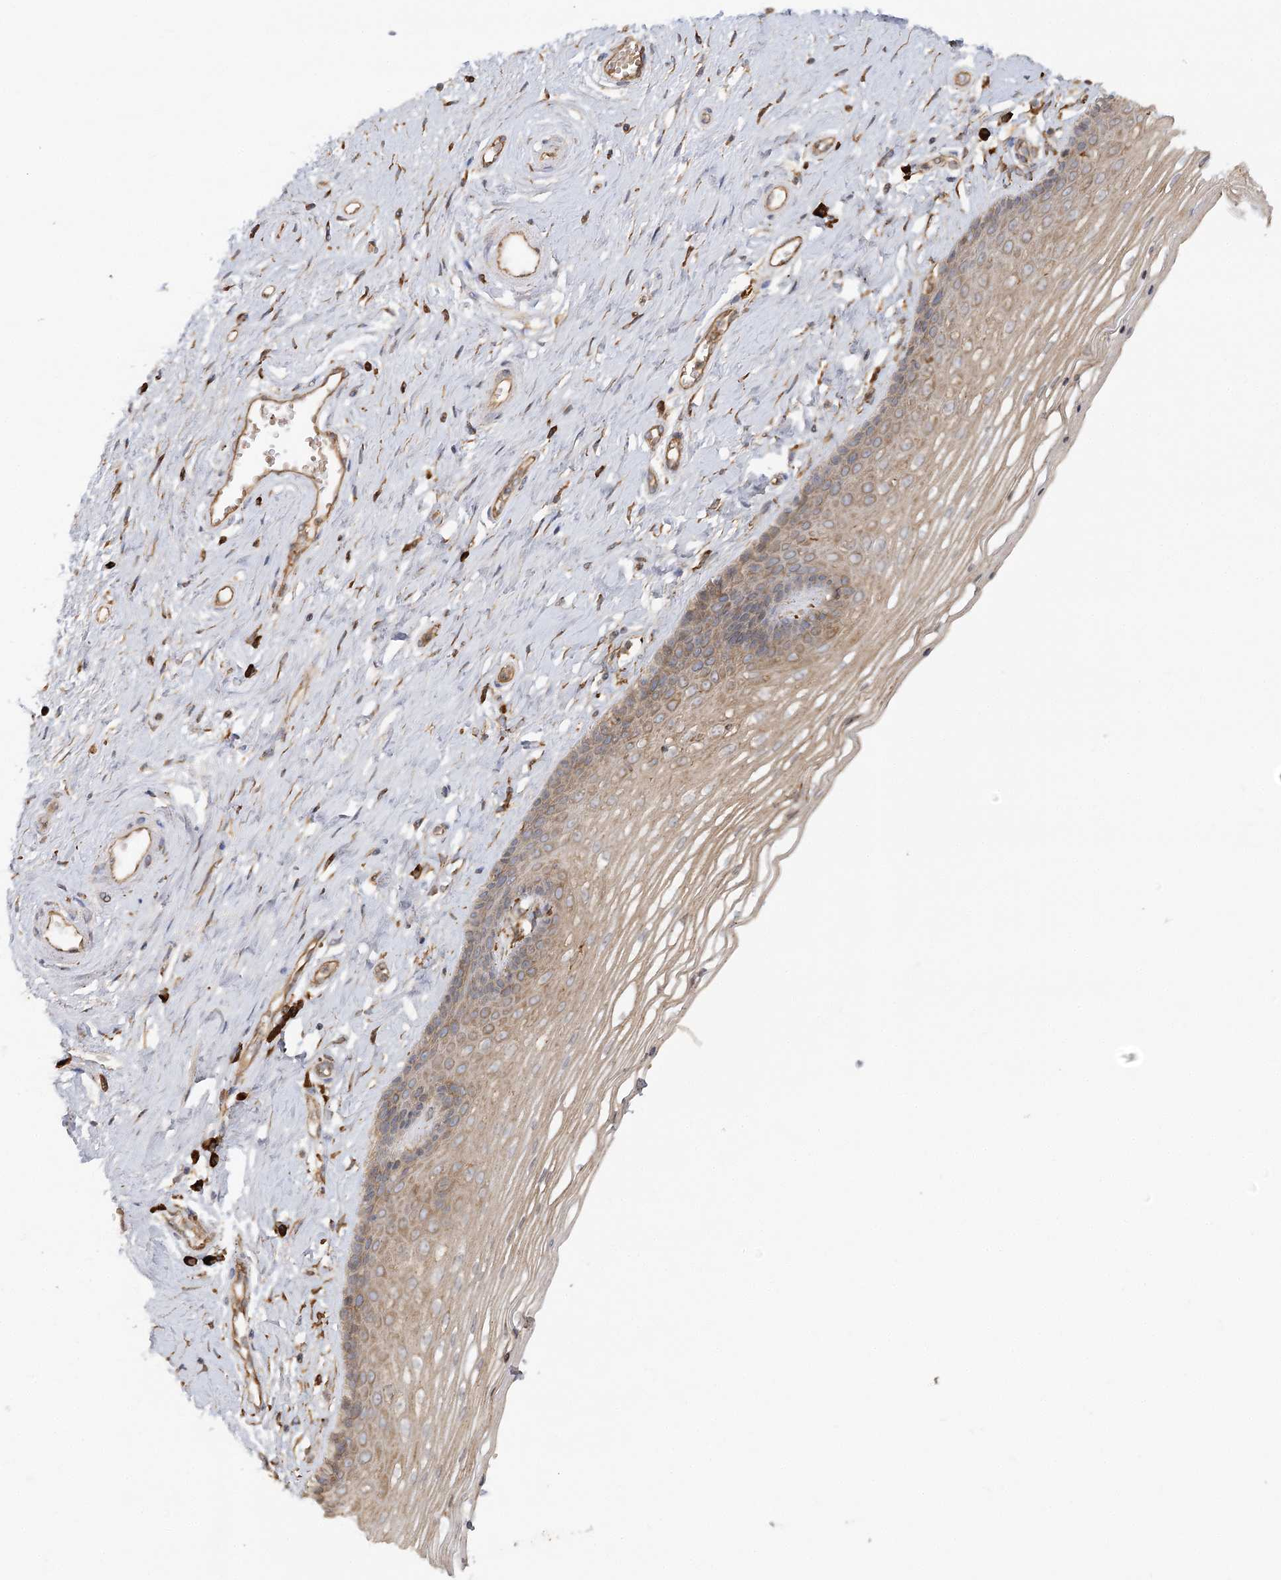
{"staining": {"intensity": "moderate", "quantity": ">75%", "location": "cytoplasmic/membranous"}, "tissue": "vagina", "cell_type": "Squamous epithelial cells", "image_type": "normal", "snomed": [{"axis": "morphology", "description": "Normal tissue, NOS"}, {"axis": "topography", "description": "Vagina"}], "caption": "Unremarkable vagina shows moderate cytoplasmic/membranous positivity in about >75% of squamous epithelial cells.", "gene": "ACAP2", "patient": {"sex": "female", "age": 46}}